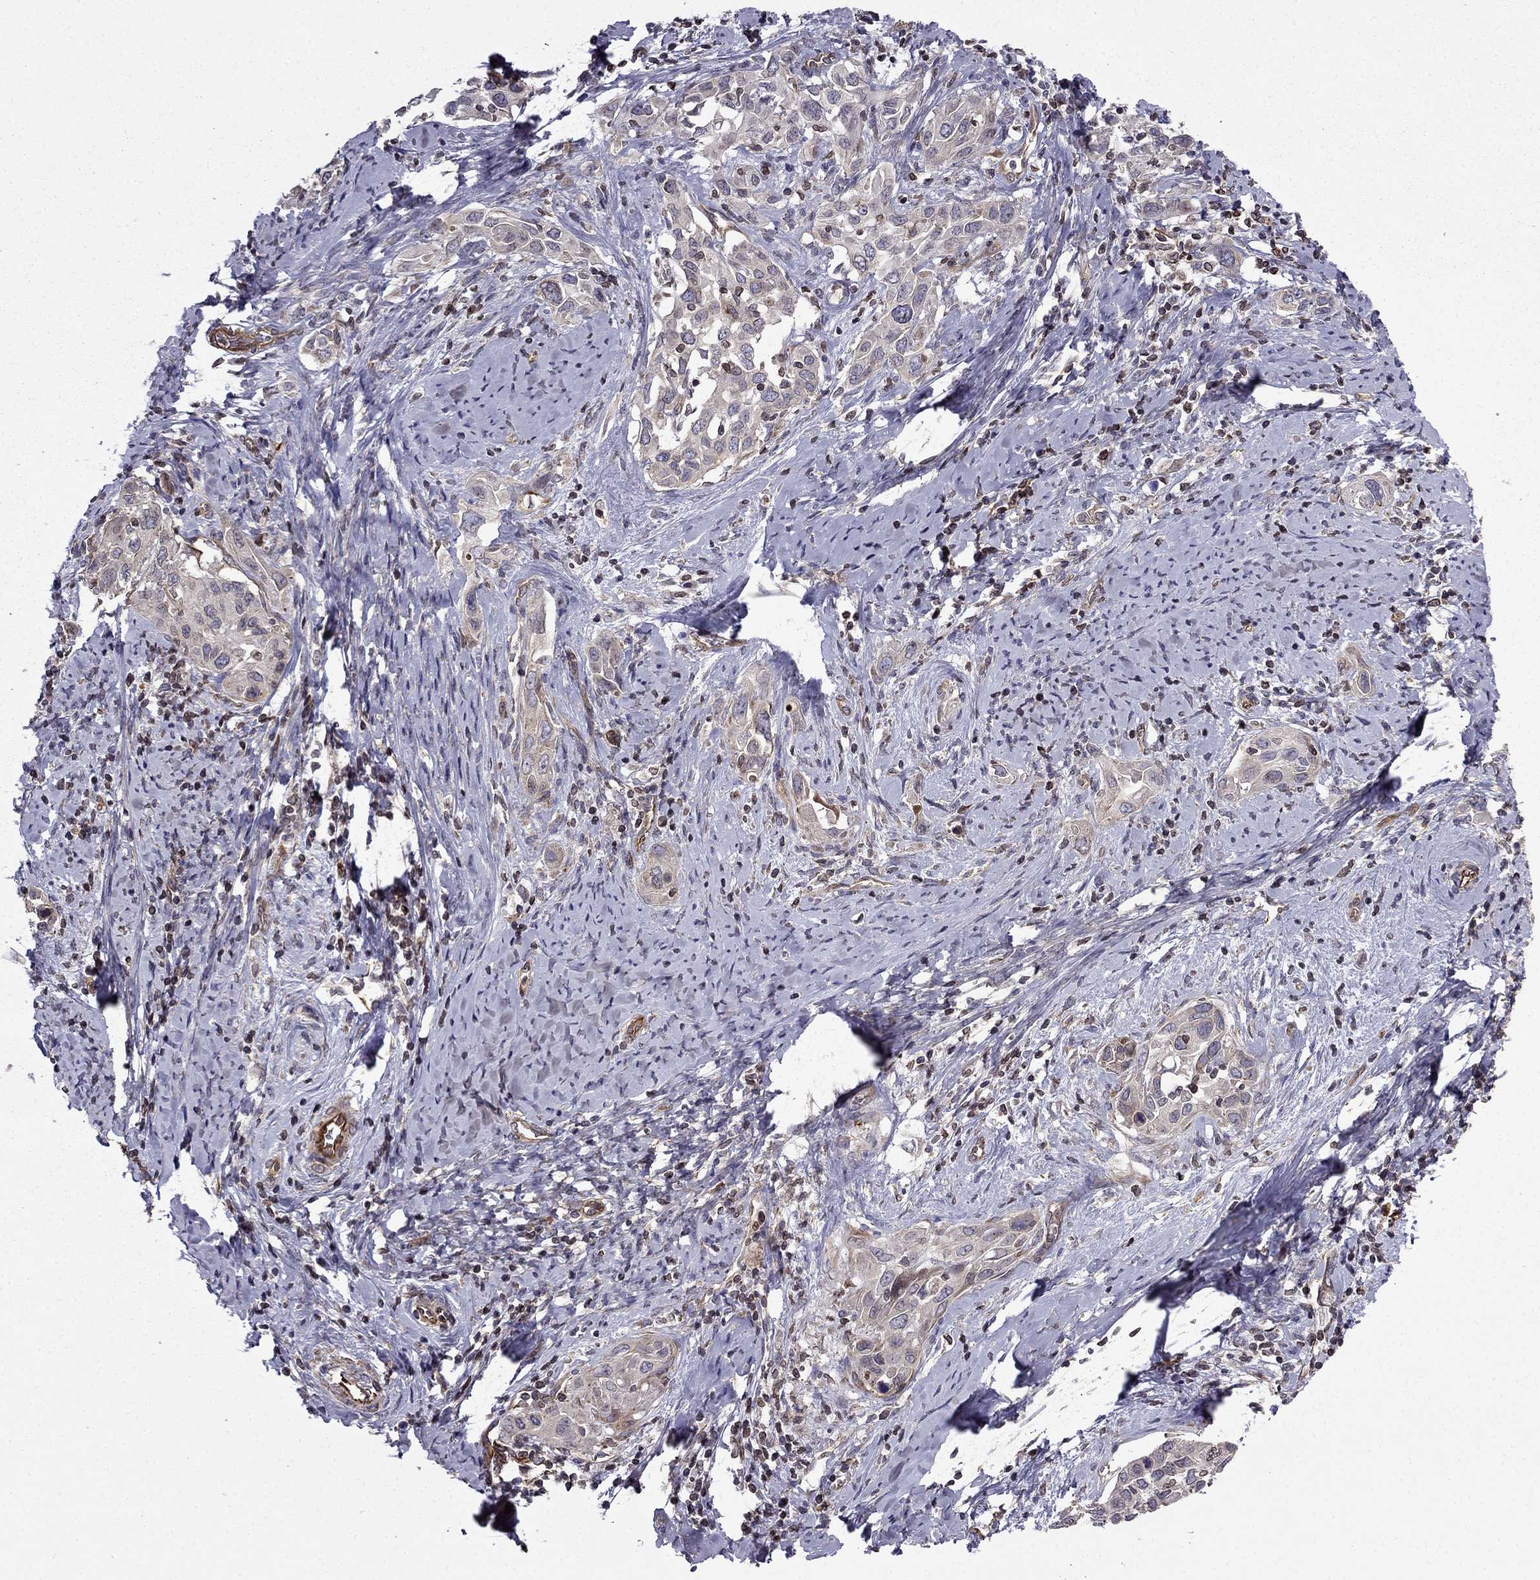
{"staining": {"intensity": "weak", "quantity": "<25%", "location": "cytoplasmic/membranous"}, "tissue": "cervical cancer", "cell_type": "Tumor cells", "image_type": "cancer", "snomed": [{"axis": "morphology", "description": "Squamous cell carcinoma, NOS"}, {"axis": "topography", "description": "Cervix"}], "caption": "An image of cervical cancer stained for a protein reveals no brown staining in tumor cells.", "gene": "CDC42BPA", "patient": {"sex": "female", "age": 51}}